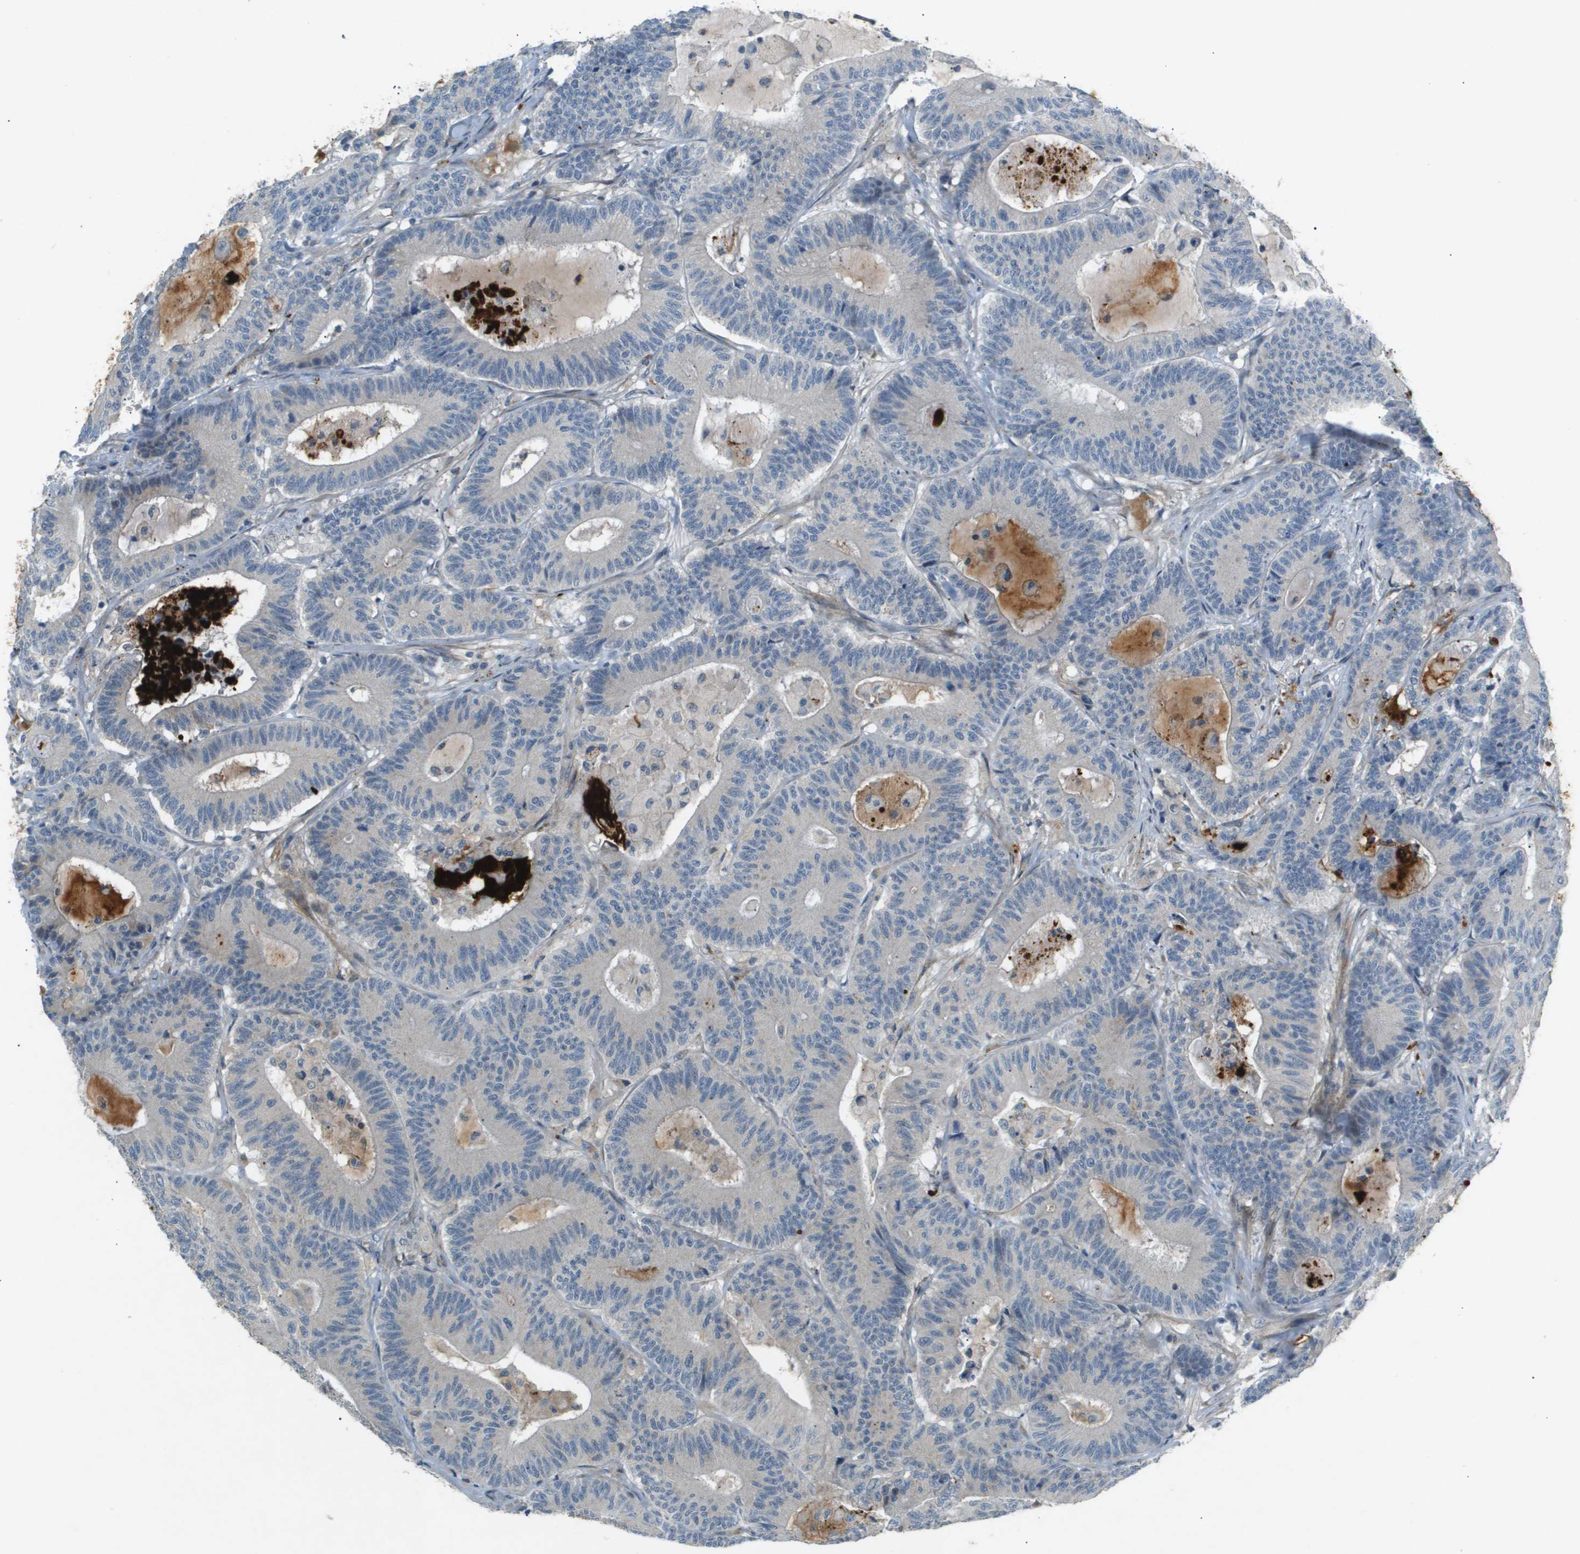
{"staining": {"intensity": "negative", "quantity": "none", "location": "none"}, "tissue": "colorectal cancer", "cell_type": "Tumor cells", "image_type": "cancer", "snomed": [{"axis": "morphology", "description": "Adenocarcinoma, NOS"}, {"axis": "topography", "description": "Colon"}], "caption": "High magnification brightfield microscopy of adenocarcinoma (colorectal) stained with DAB (brown) and counterstained with hematoxylin (blue): tumor cells show no significant staining.", "gene": "VTN", "patient": {"sex": "female", "age": 84}}